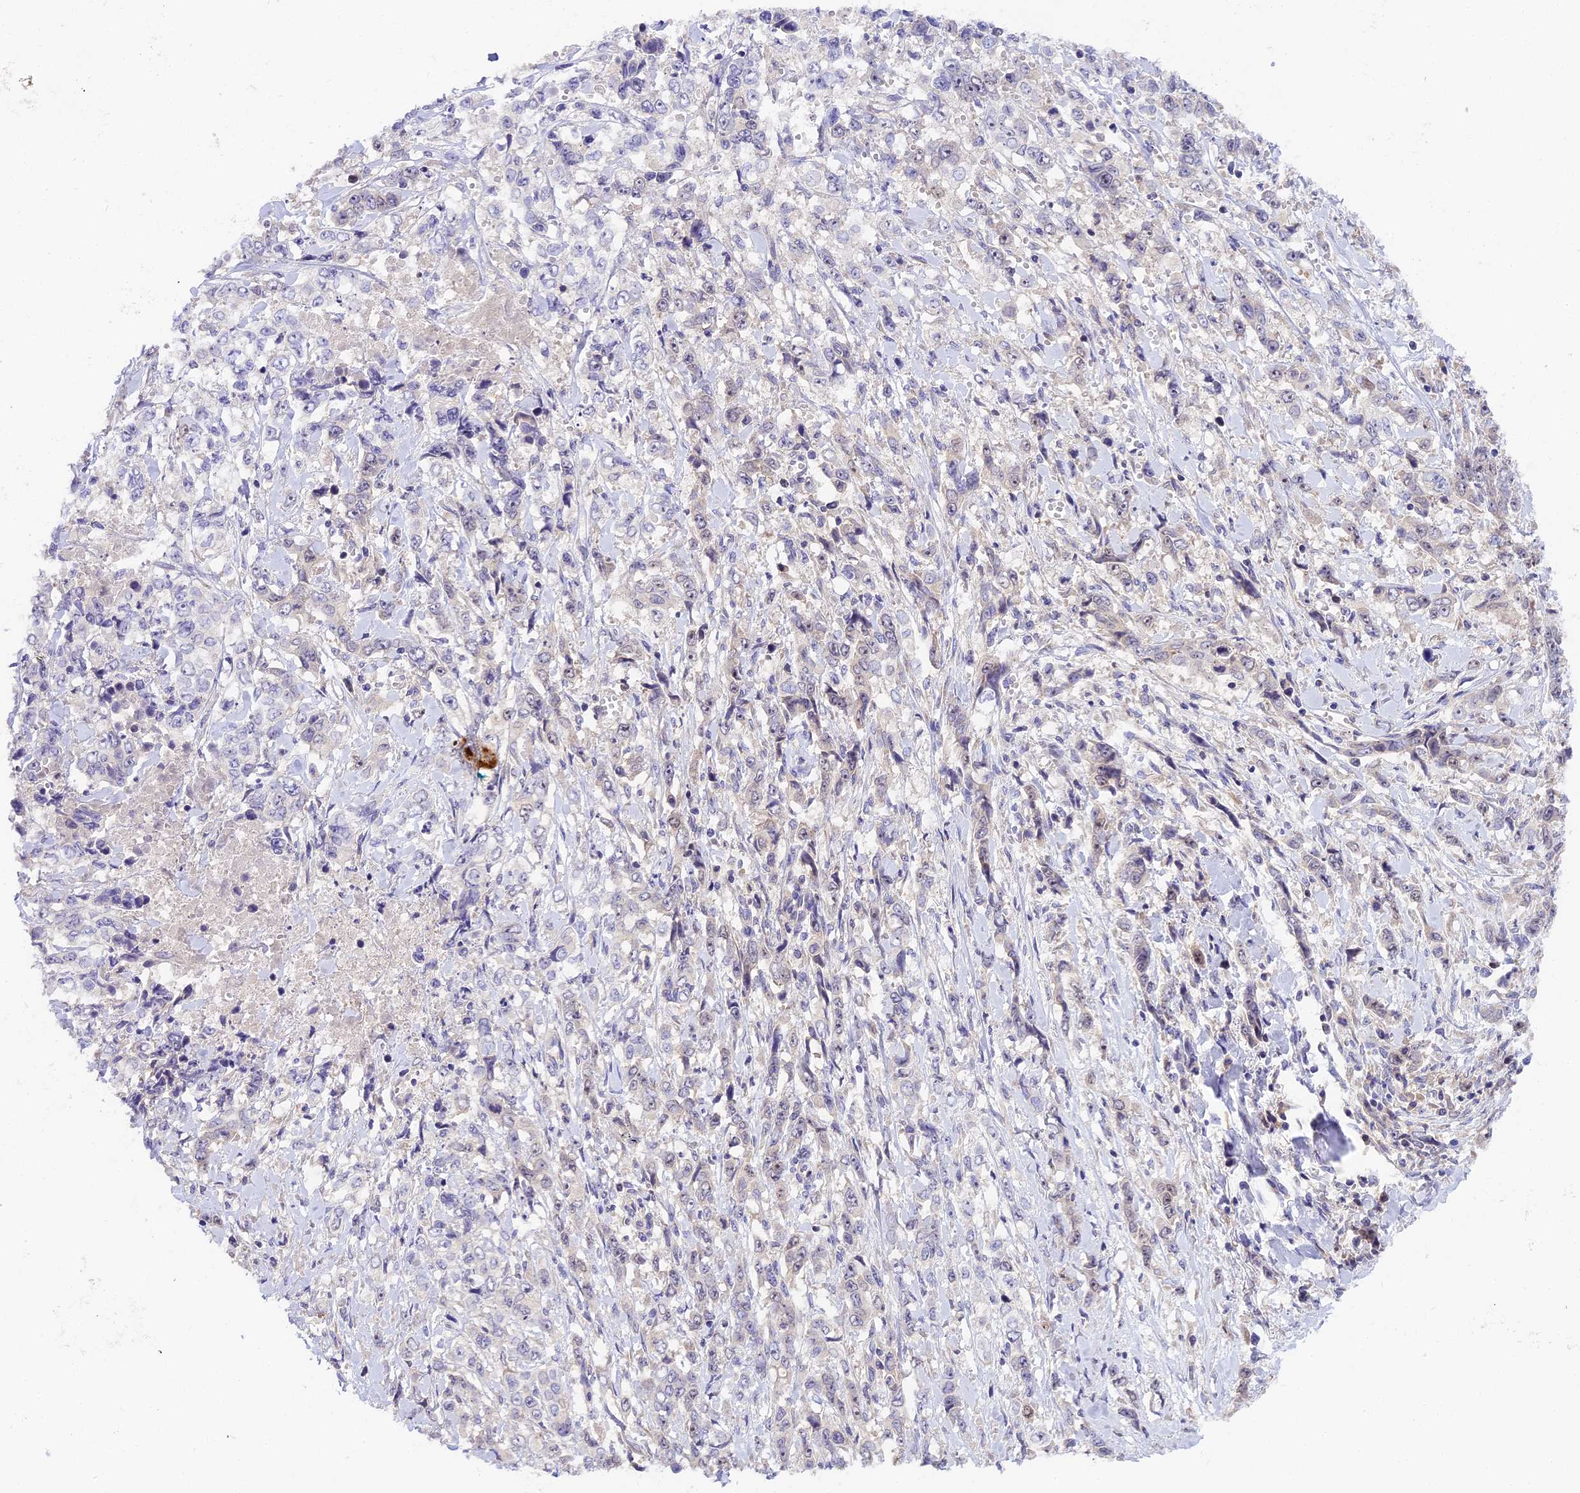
{"staining": {"intensity": "weak", "quantity": "25%-75%", "location": "nuclear"}, "tissue": "stomach cancer", "cell_type": "Tumor cells", "image_type": "cancer", "snomed": [{"axis": "morphology", "description": "Adenocarcinoma, NOS"}, {"axis": "topography", "description": "Stomach, upper"}], "caption": "Weak nuclear protein staining is appreciated in about 25%-75% of tumor cells in adenocarcinoma (stomach).", "gene": "RAD51", "patient": {"sex": "male", "age": 62}}